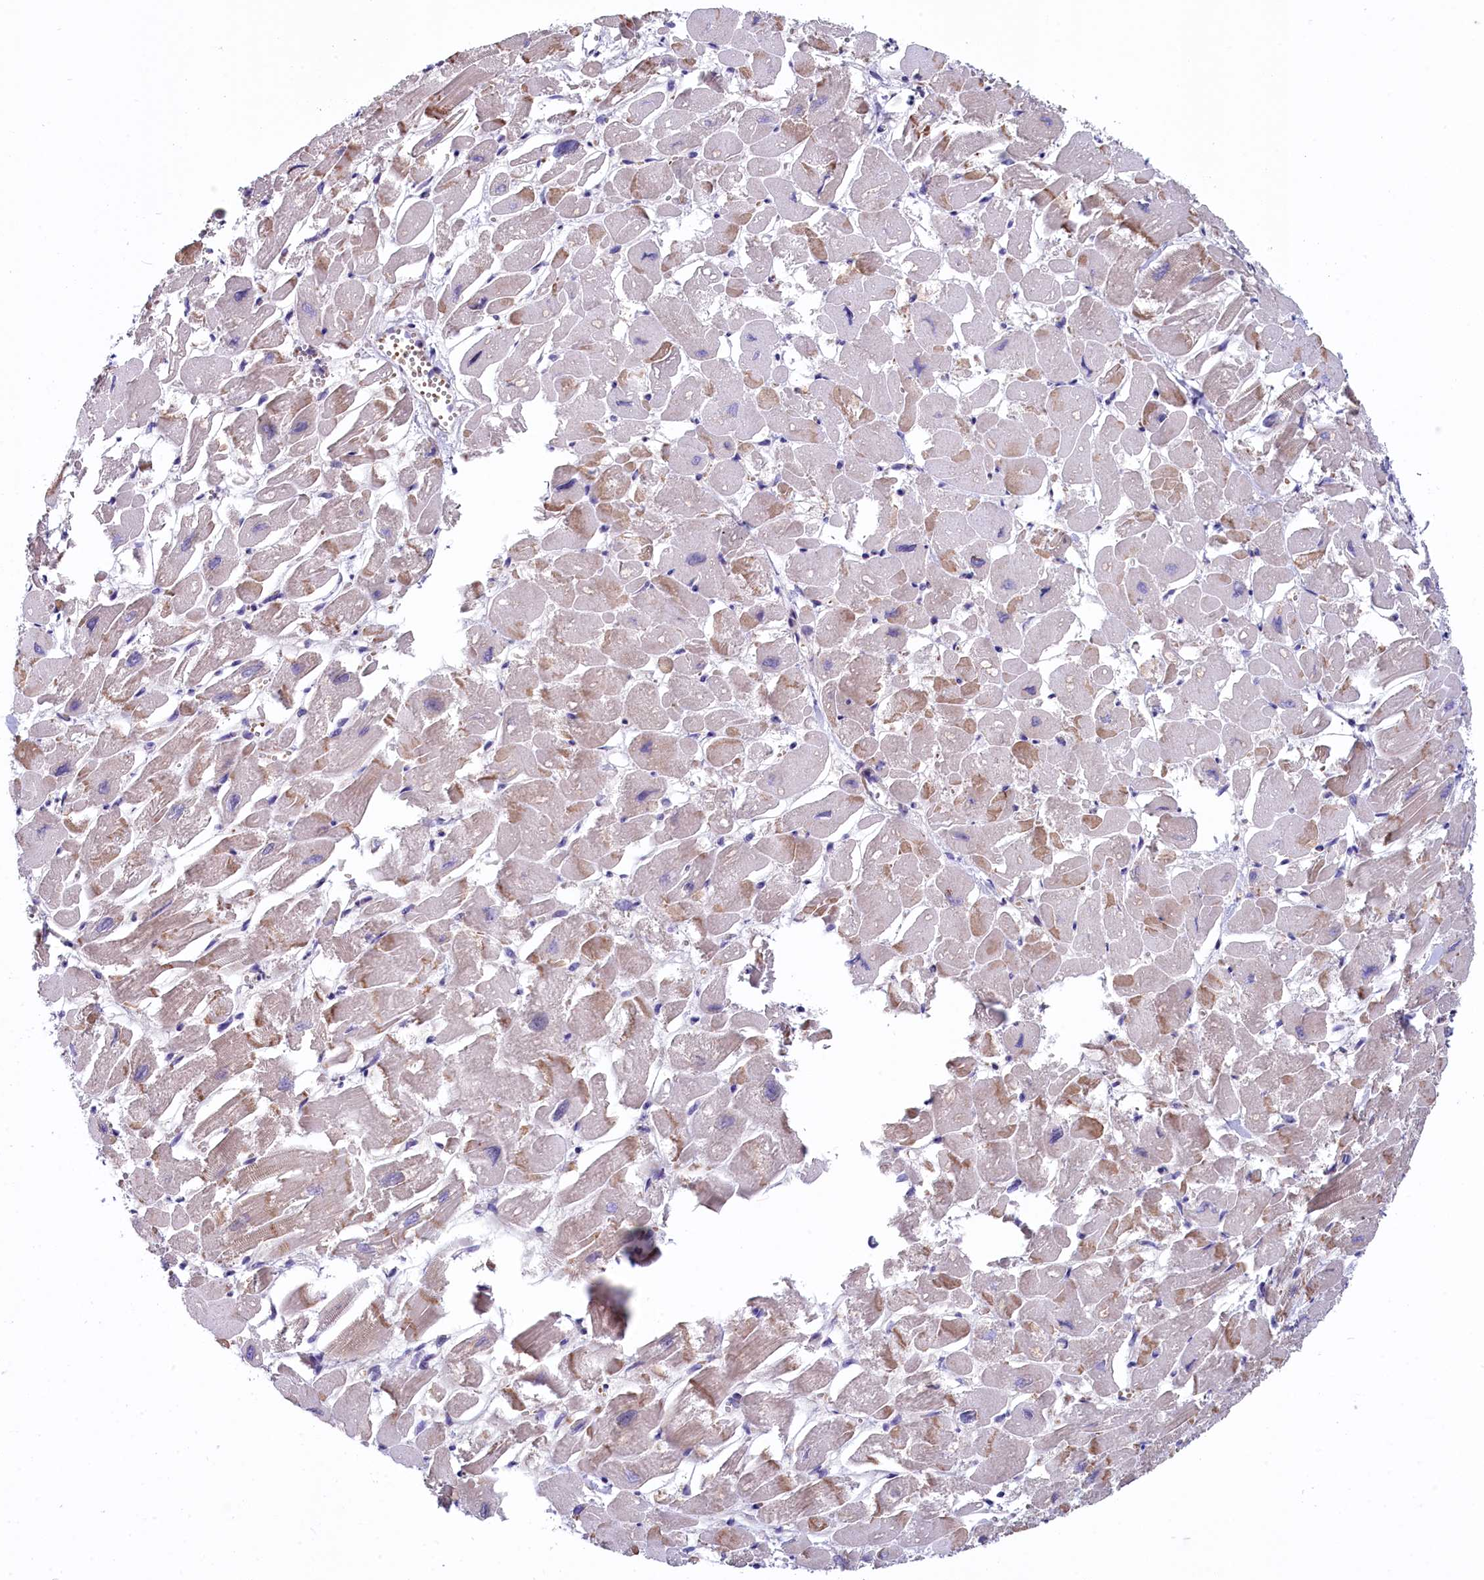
{"staining": {"intensity": "moderate", "quantity": "25%-75%", "location": "cytoplasmic/membranous"}, "tissue": "heart muscle", "cell_type": "Cardiomyocytes", "image_type": "normal", "snomed": [{"axis": "morphology", "description": "Normal tissue, NOS"}, {"axis": "topography", "description": "Heart"}], "caption": "There is medium levels of moderate cytoplasmic/membranous expression in cardiomyocytes of normal heart muscle, as demonstrated by immunohistochemical staining (brown color).", "gene": "SLC39A6", "patient": {"sex": "male", "age": 54}}